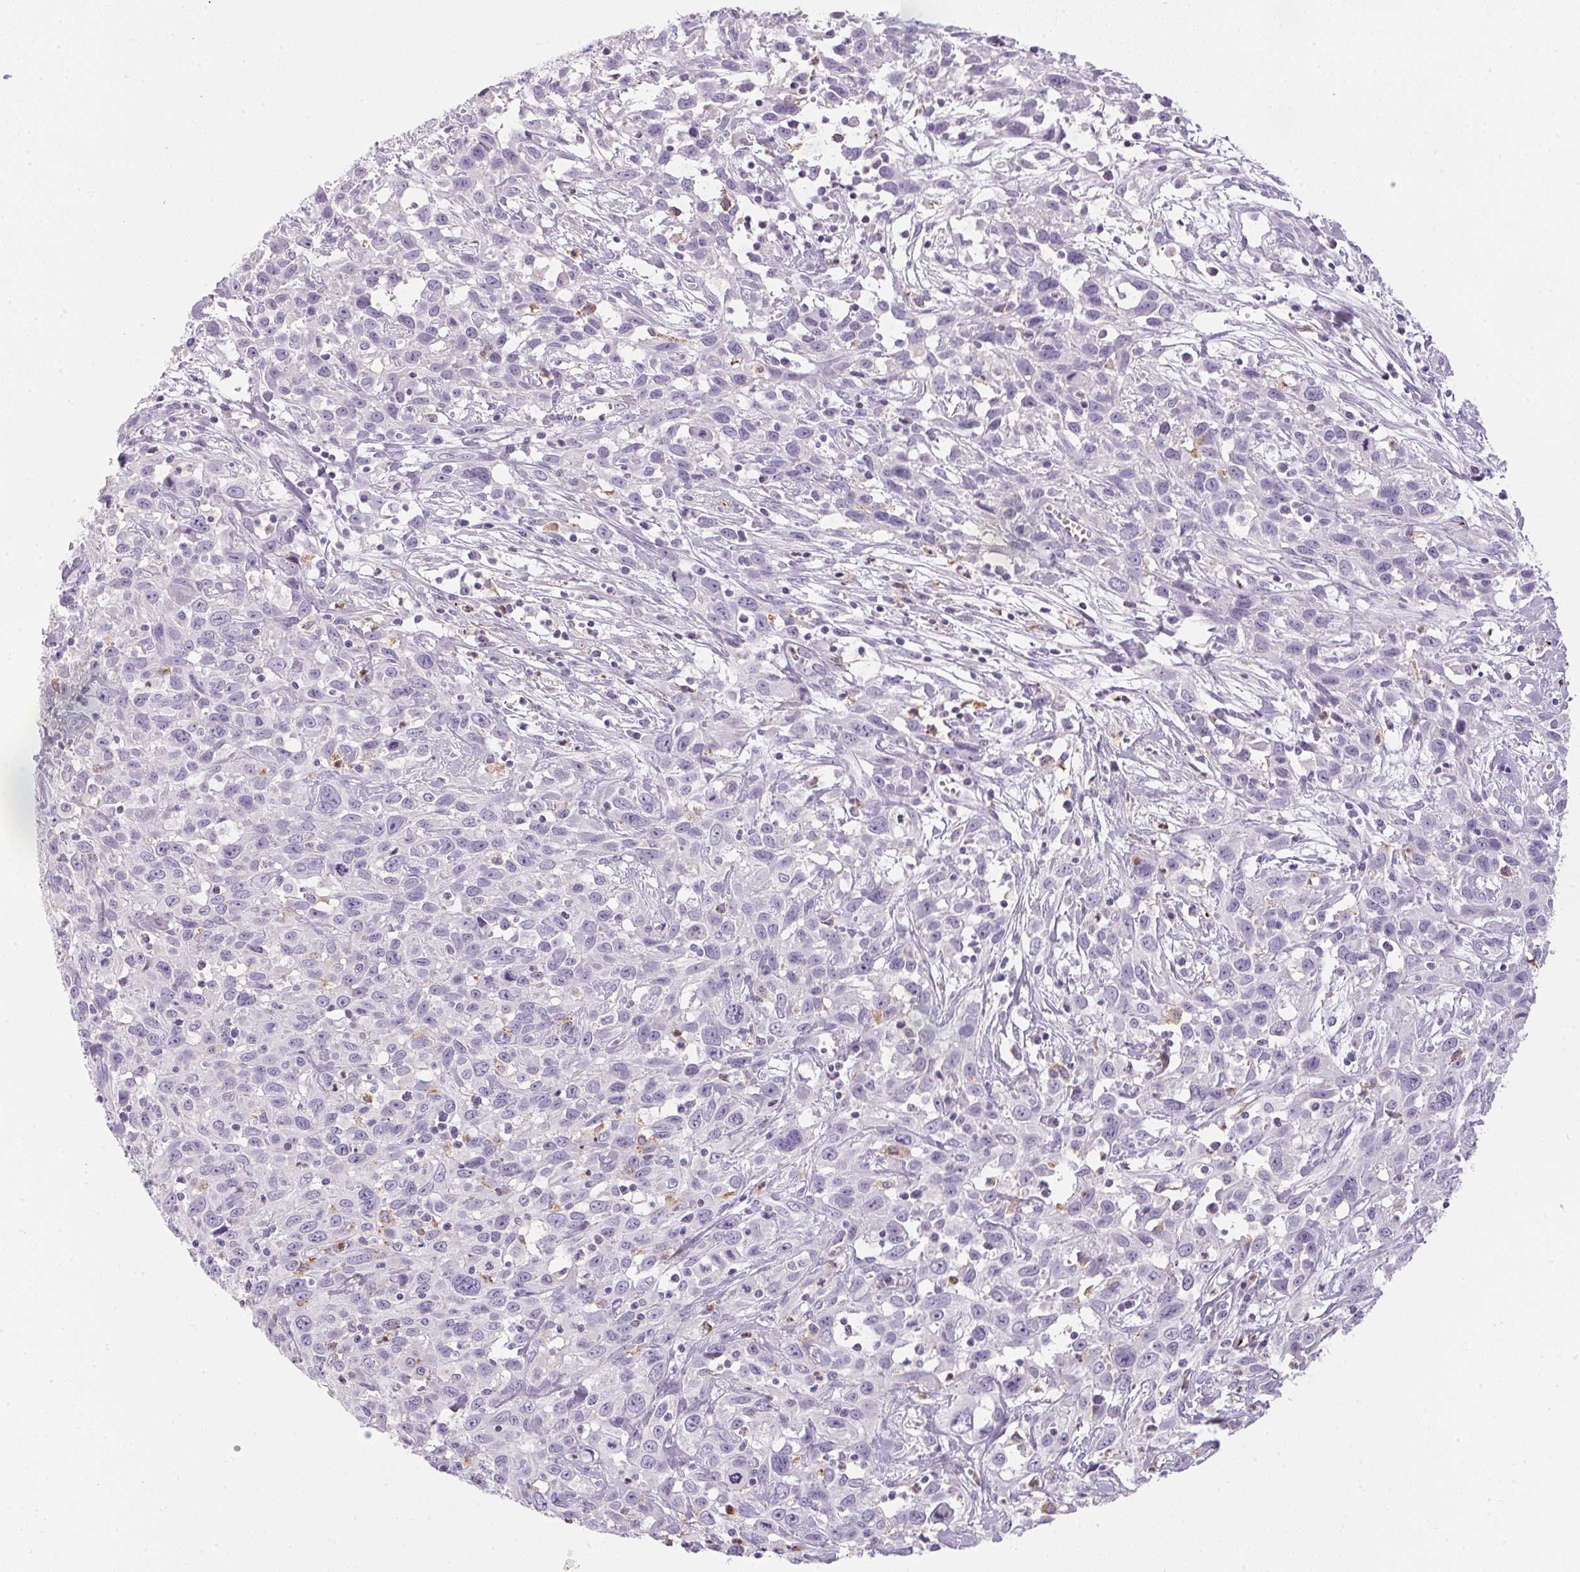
{"staining": {"intensity": "negative", "quantity": "none", "location": "none"}, "tissue": "cervical cancer", "cell_type": "Tumor cells", "image_type": "cancer", "snomed": [{"axis": "morphology", "description": "Squamous cell carcinoma, NOS"}, {"axis": "topography", "description": "Cervix"}], "caption": "Tumor cells show no significant protein positivity in cervical cancer.", "gene": "ECPAS", "patient": {"sex": "female", "age": 38}}